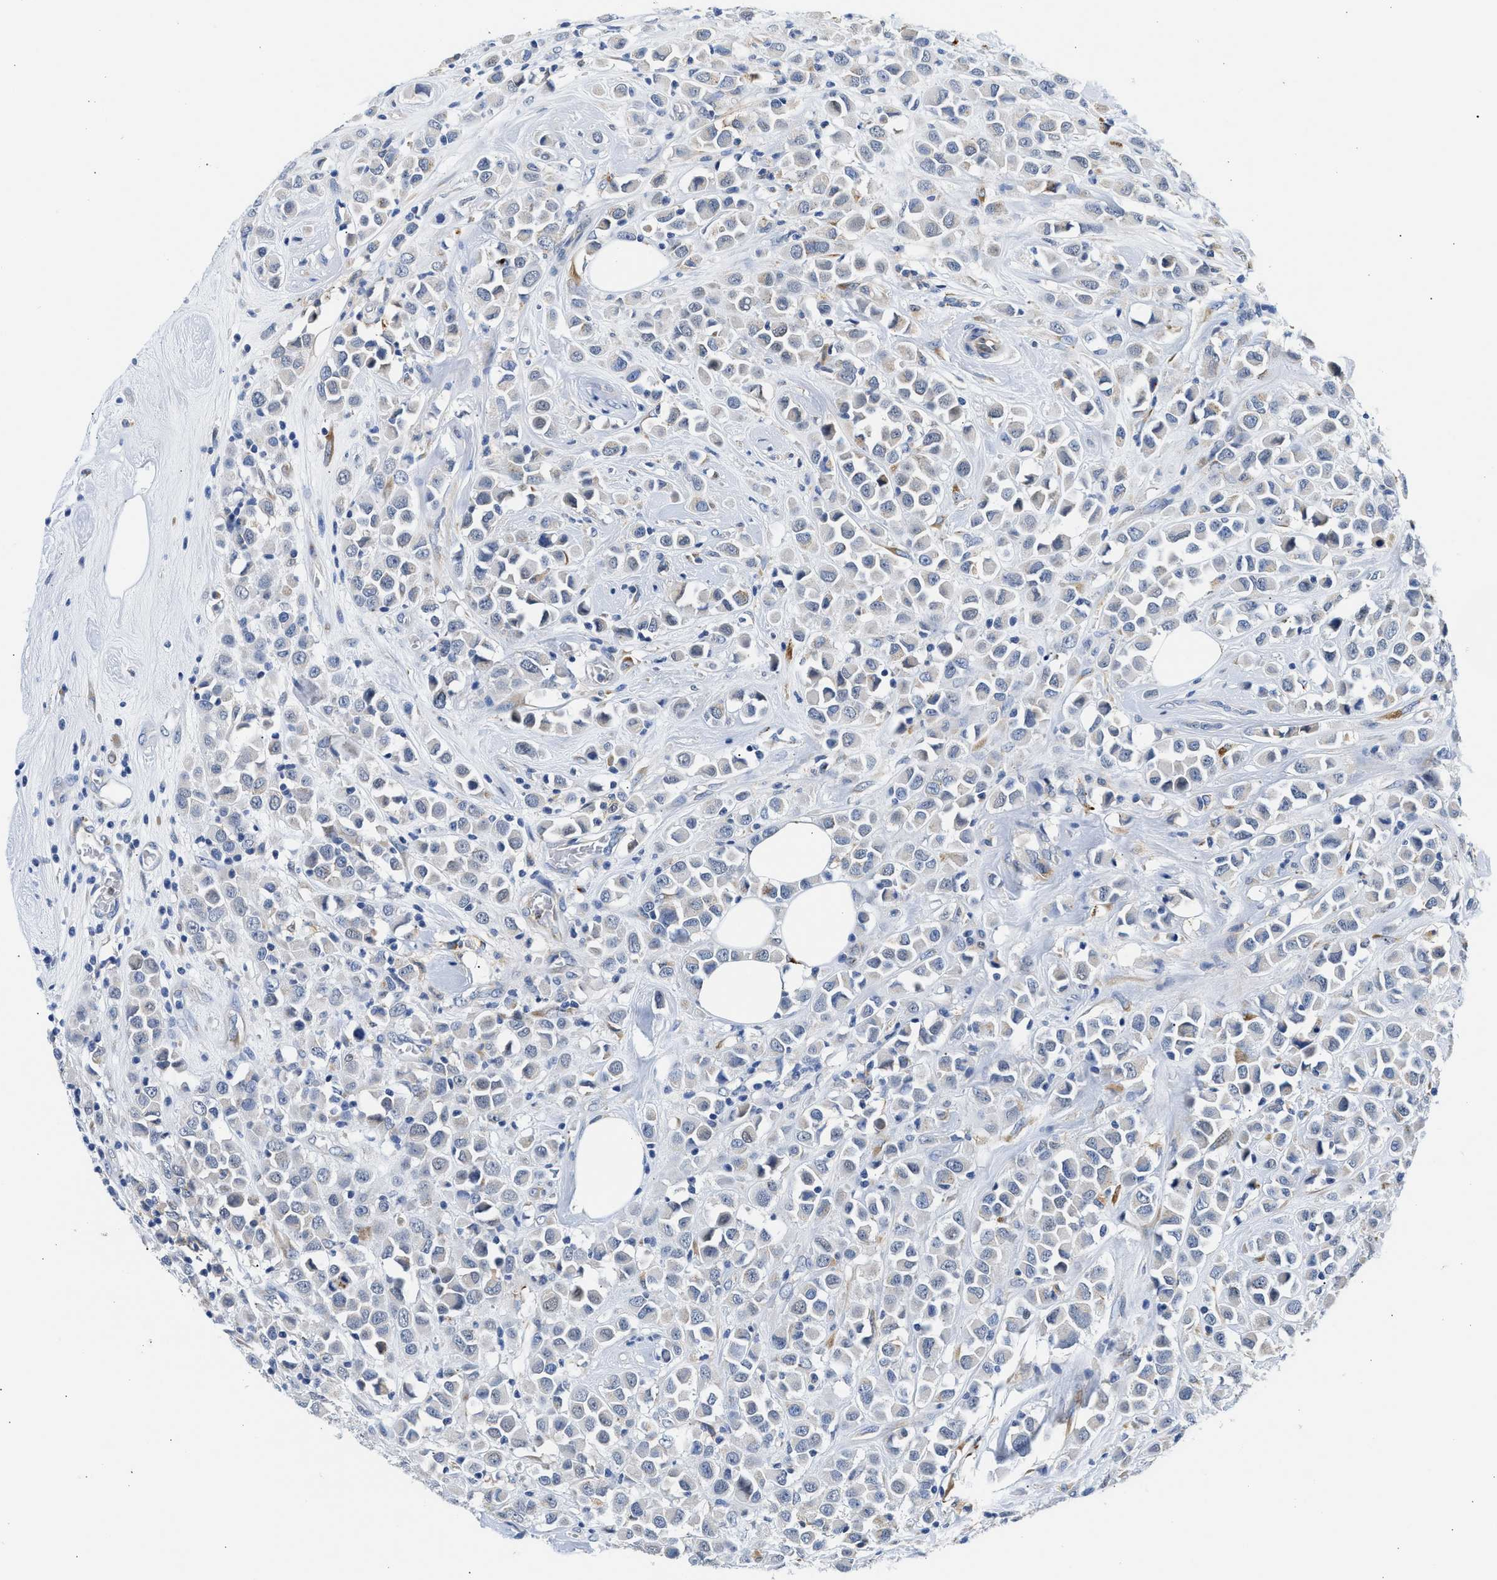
{"staining": {"intensity": "negative", "quantity": "none", "location": "none"}, "tissue": "breast cancer", "cell_type": "Tumor cells", "image_type": "cancer", "snomed": [{"axis": "morphology", "description": "Duct carcinoma"}, {"axis": "topography", "description": "Breast"}], "caption": "High magnification brightfield microscopy of breast cancer stained with DAB (3,3'-diaminobenzidine) (brown) and counterstained with hematoxylin (blue): tumor cells show no significant expression.", "gene": "PPM1L", "patient": {"sex": "female", "age": 61}}